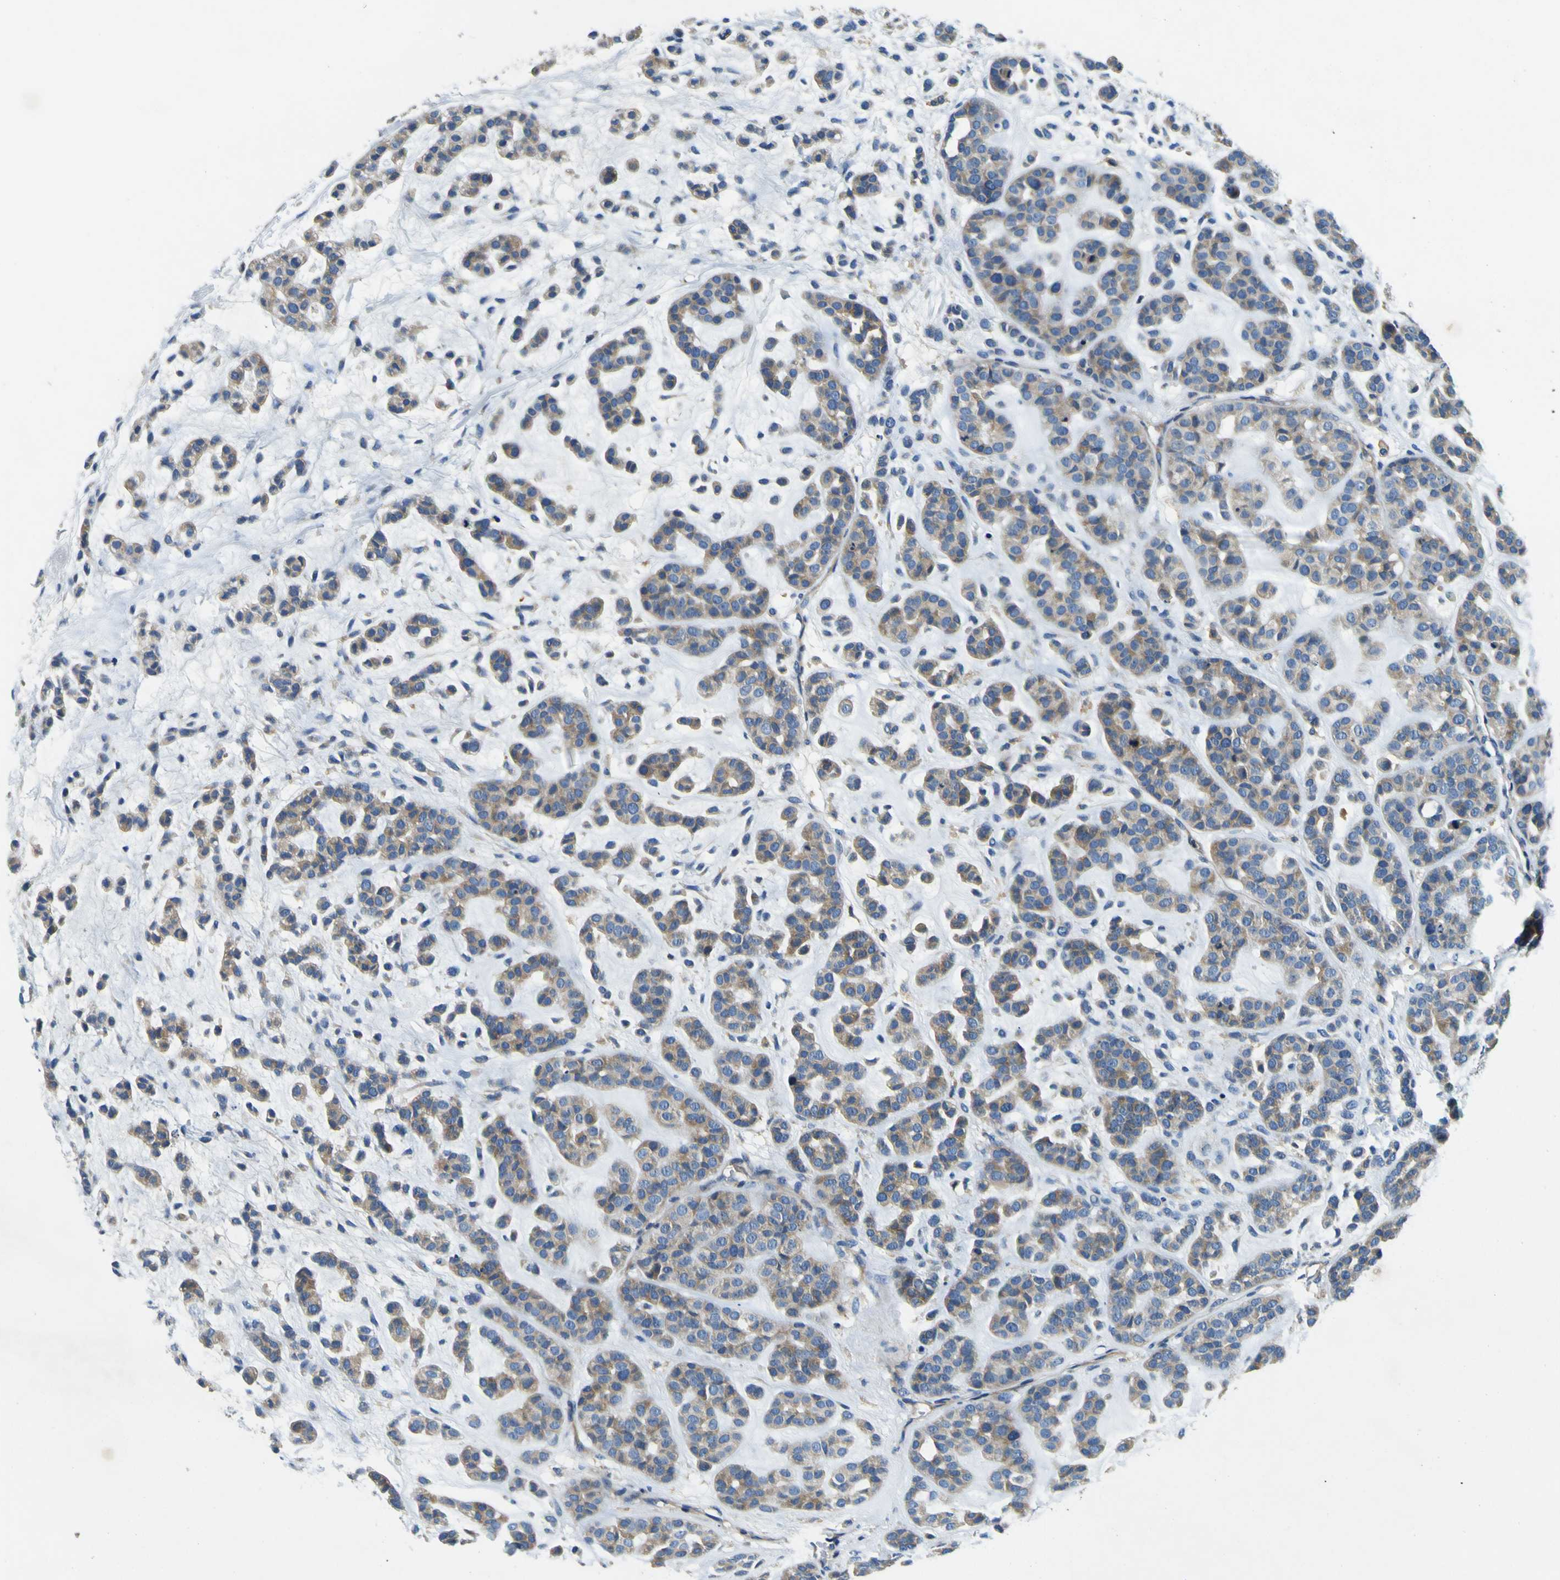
{"staining": {"intensity": "moderate", "quantity": ">75%", "location": "cytoplasmic/membranous"}, "tissue": "head and neck cancer", "cell_type": "Tumor cells", "image_type": "cancer", "snomed": [{"axis": "morphology", "description": "Adenocarcinoma, NOS"}, {"axis": "morphology", "description": "Adenoma, NOS"}, {"axis": "topography", "description": "Head-Neck"}], "caption": "Human head and neck cancer stained for a protein (brown) reveals moderate cytoplasmic/membranous positive expression in approximately >75% of tumor cells.", "gene": "CLSTN1", "patient": {"sex": "female", "age": 55}}